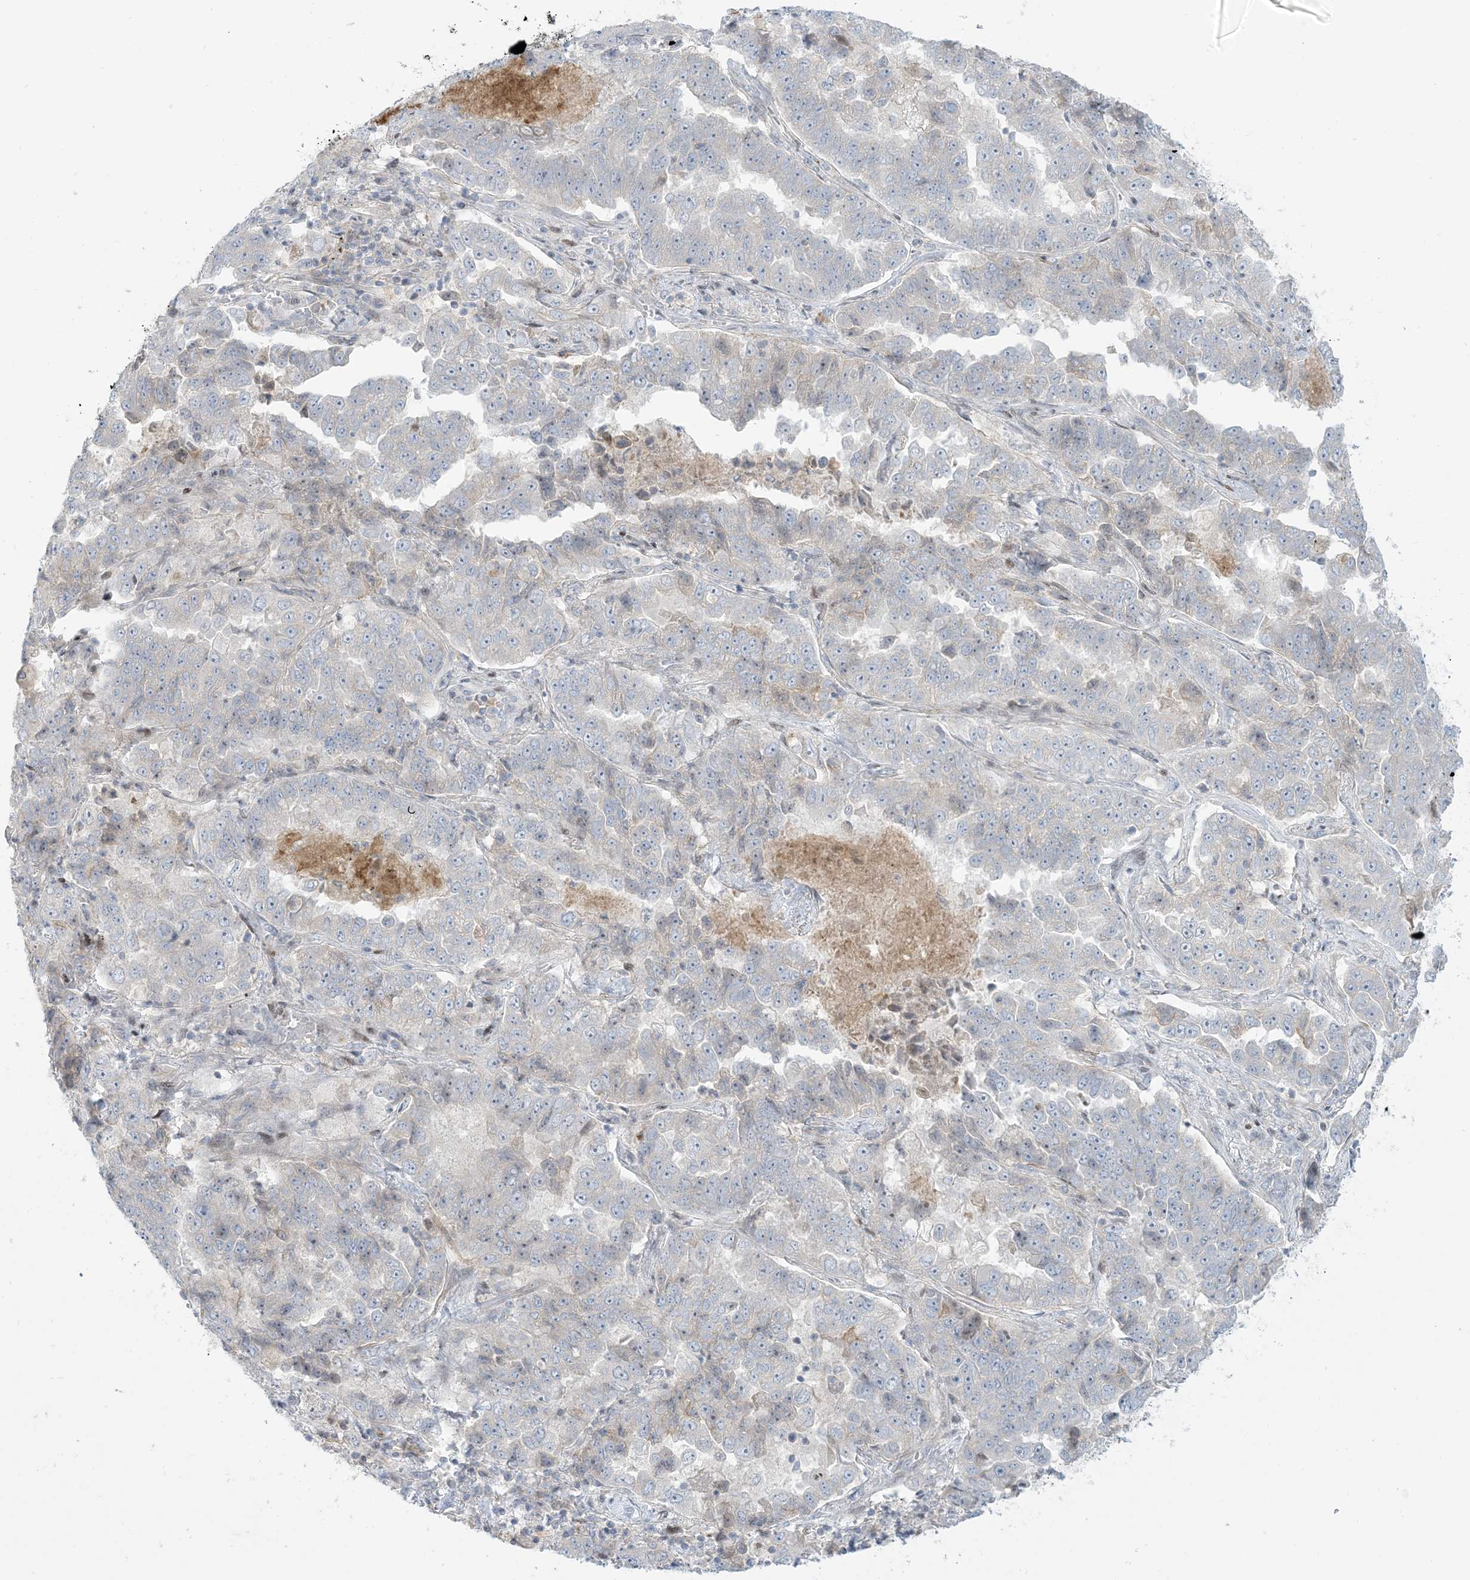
{"staining": {"intensity": "negative", "quantity": "none", "location": "none"}, "tissue": "lung cancer", "cell_type": "Tumor cells", "image_type": "cancer", "snomed": [{"axis": "morphology", "description": "Adenocarcinoma, NOS"}, {"axis": "topography", "description": "Lung"}], "caption": "IHC histopathology image of neoplastic tissue: lung adenocarcinoma stained with DAB (3,3'-diaminobenzidine) displays no significant protein expression in tumor cells.", "gene": "AFTPH", "patient": {"sex": "female", "age": 51}}